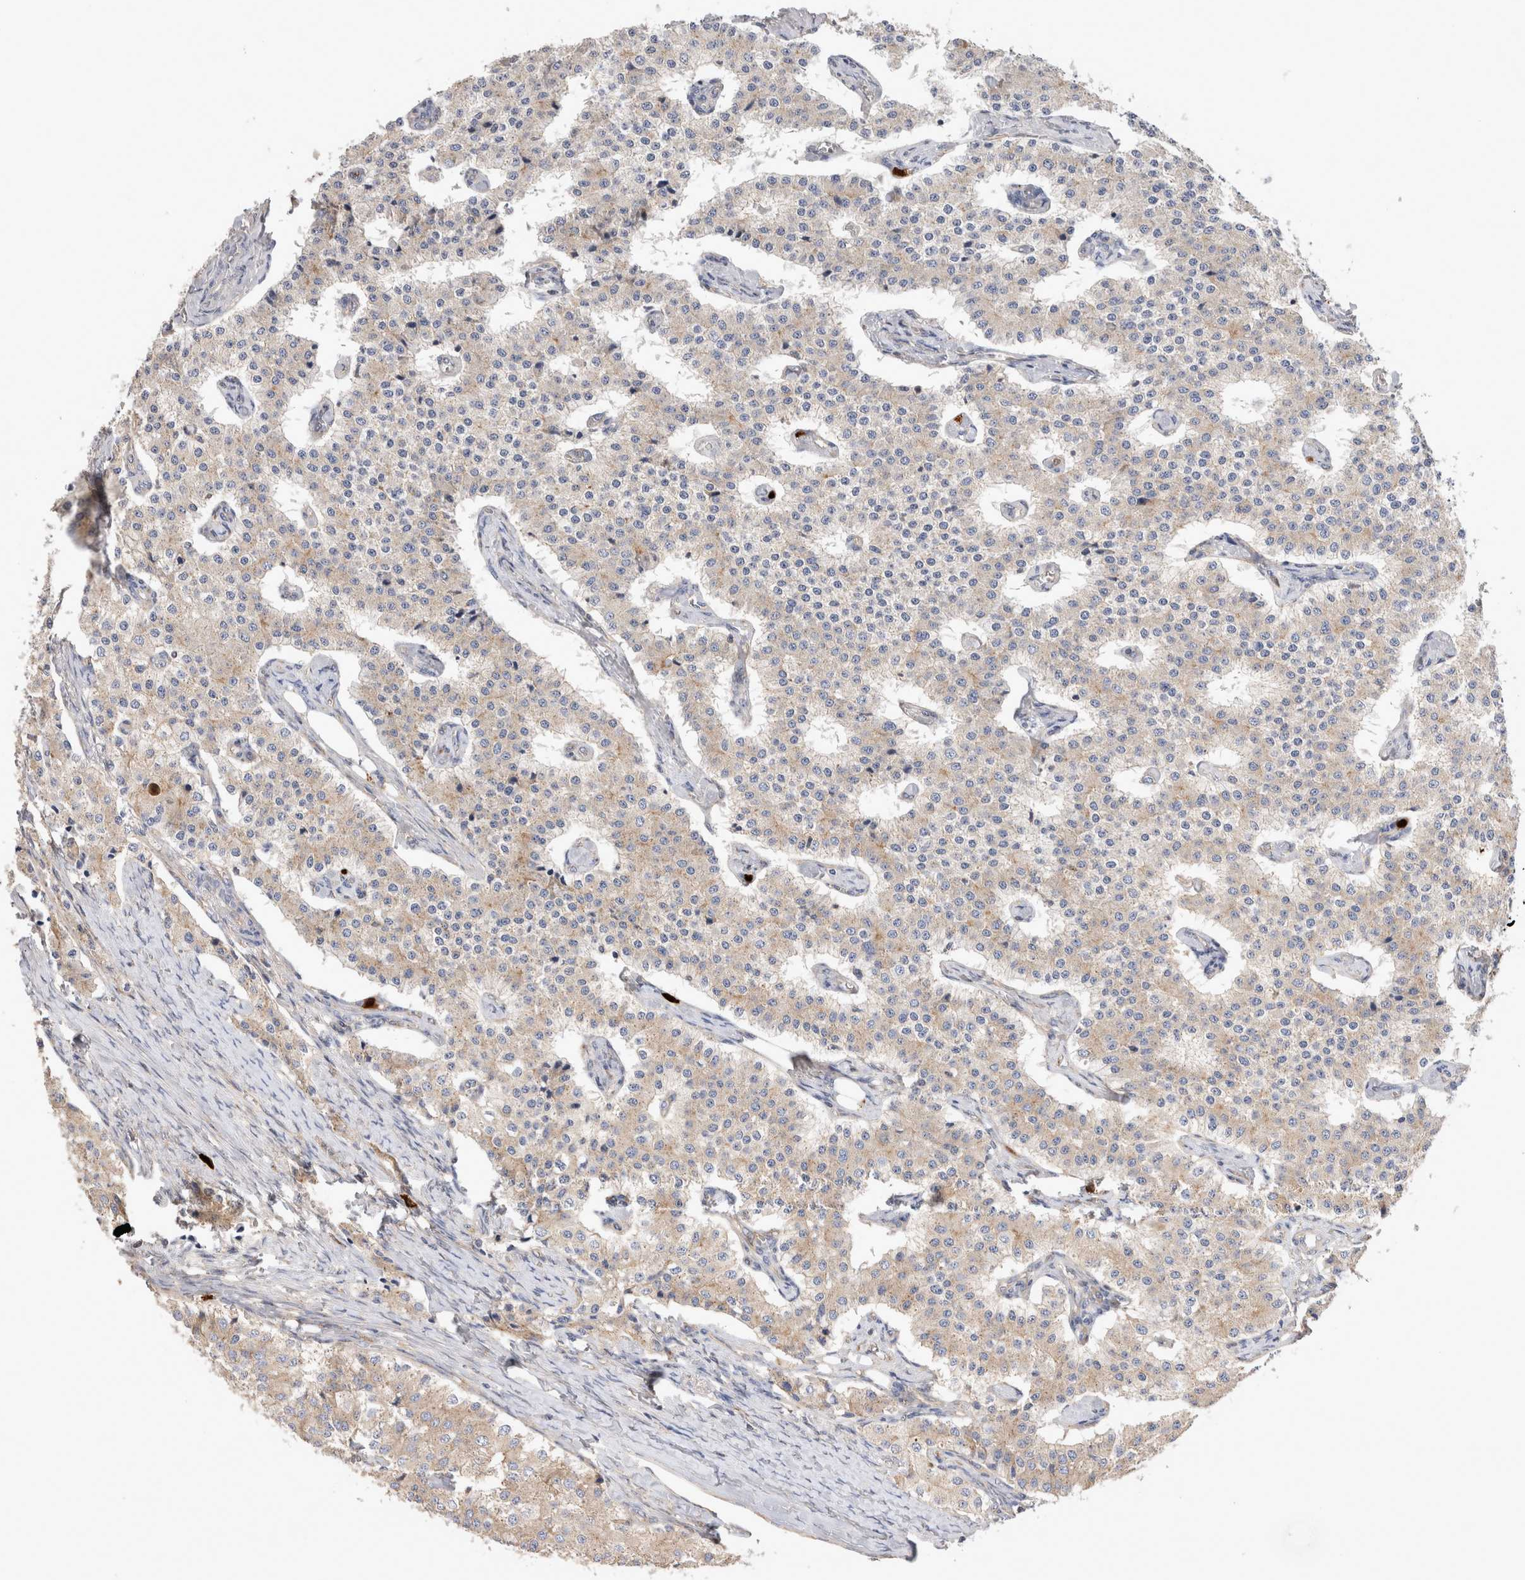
{"staining": {"intensity": "weak", "quantity": ">75%", "location": "cytoplasmic/membranous"}, "tissue": "carcinoid", "cell_type": "Tumor cells", "image_type": "cancer", "snomed": [{"axis": "morphology", "description": "Carcinoid, malignant, NOS"}, {"axis": "topography", "description": "Colon"}], "caption": "A high-resolution micrograph shows immunohistochemistry (IHC) staining of carcinoid, which exhibits weak cytoplasmic/membranous staining in about >75% of tumor cells.", "gene": "NXT2", "patient": {"sex": "female", "age": 52}}